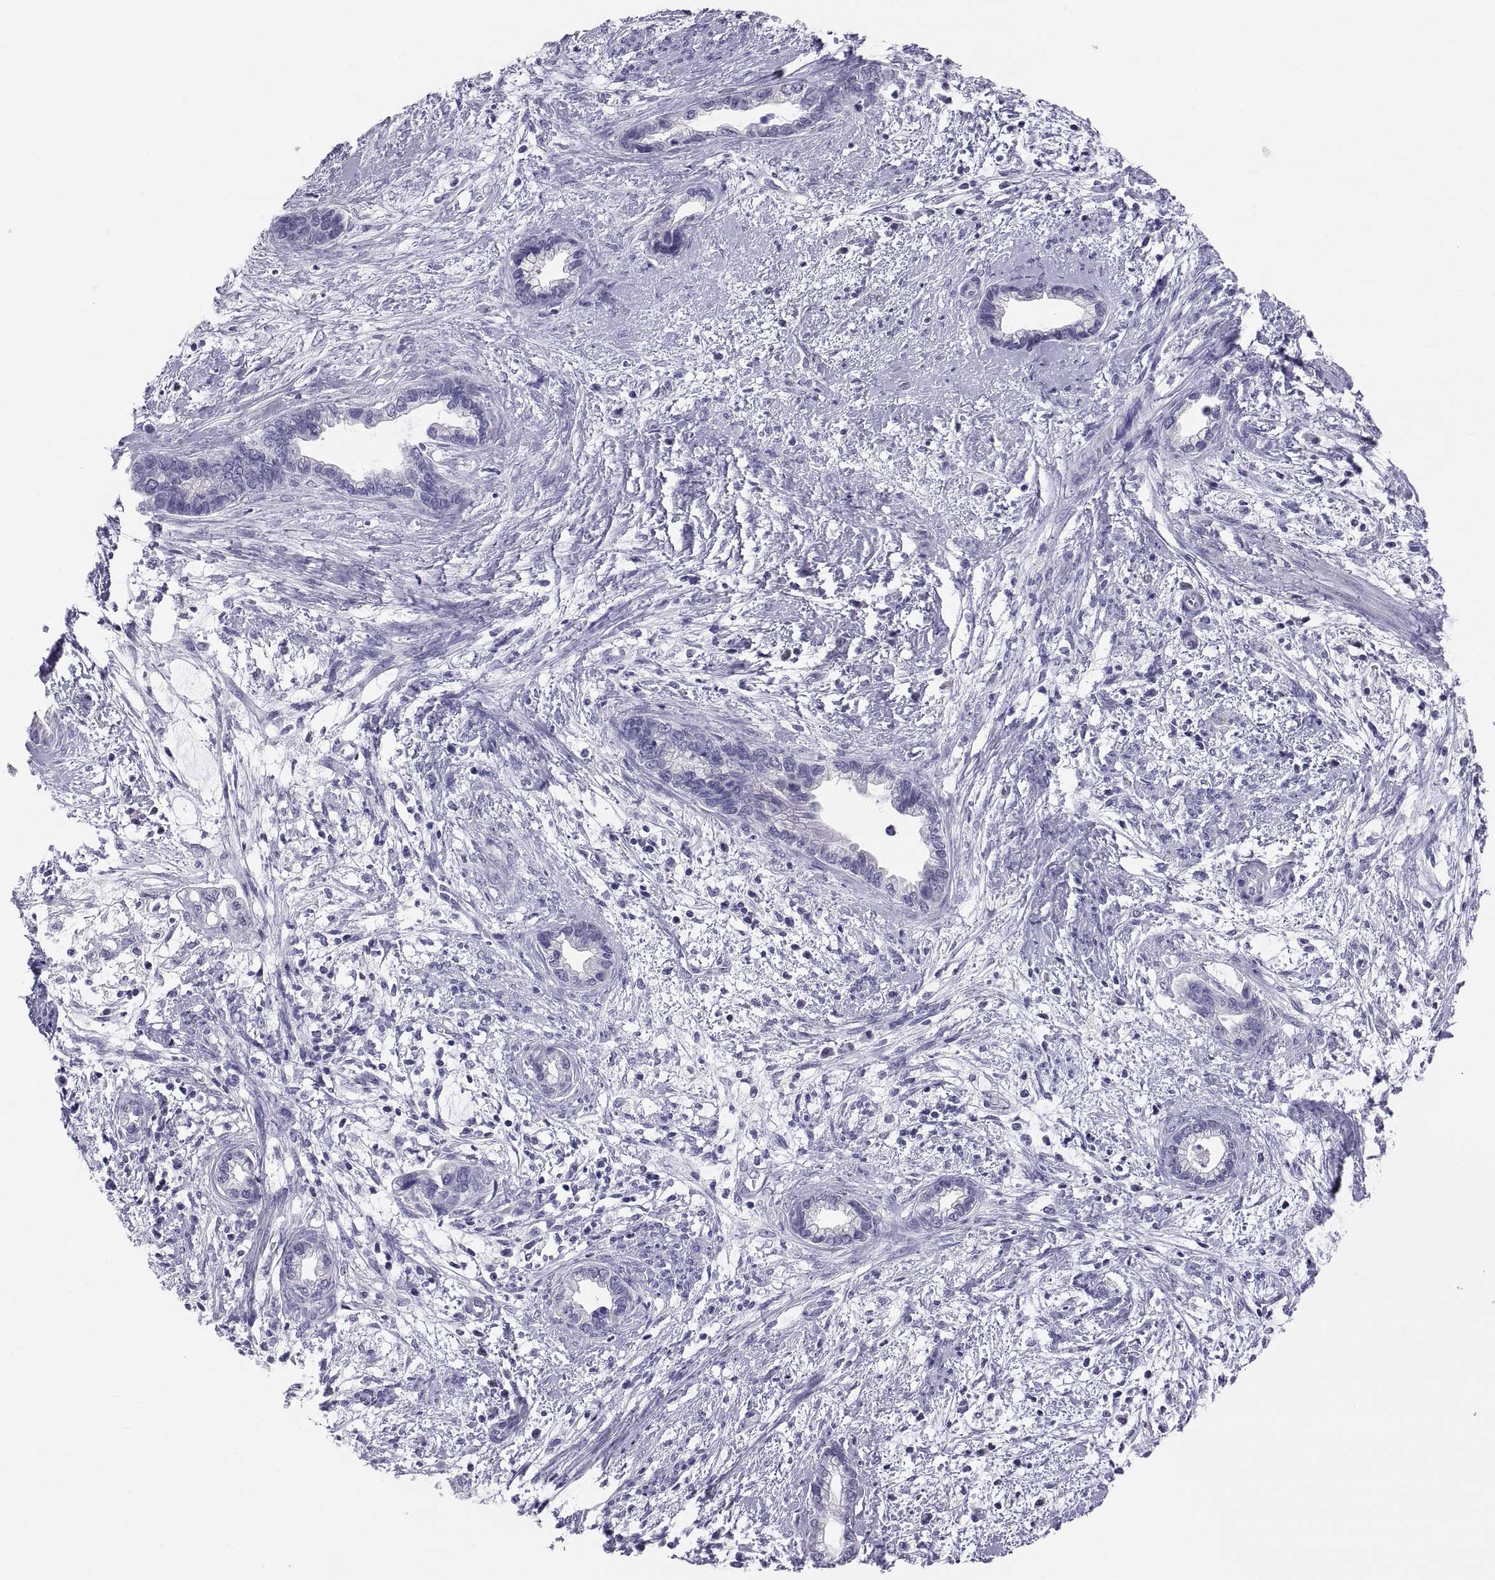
{"staining": {"intensity": "negative", "quantity": "none", "location": "none"}, "tissue": "cervical cancer", "cell_type": "Tumor cells", "image_type": "cancer", "snomed": [{"axis": "morphology", "description": "Adenocarcinoma, NOS"}, {"axis": "topography", "description": "Cervix"}], "caption": "A histopathology image of cervical cancer (adenocarcinoma) stained for a protein shows no brown staining in tumor cells. (Brightfield microscopy of DAB IHC at high magnification).", "gene": "FAM170A", "patient": {"sex": "female", "age": 62}}